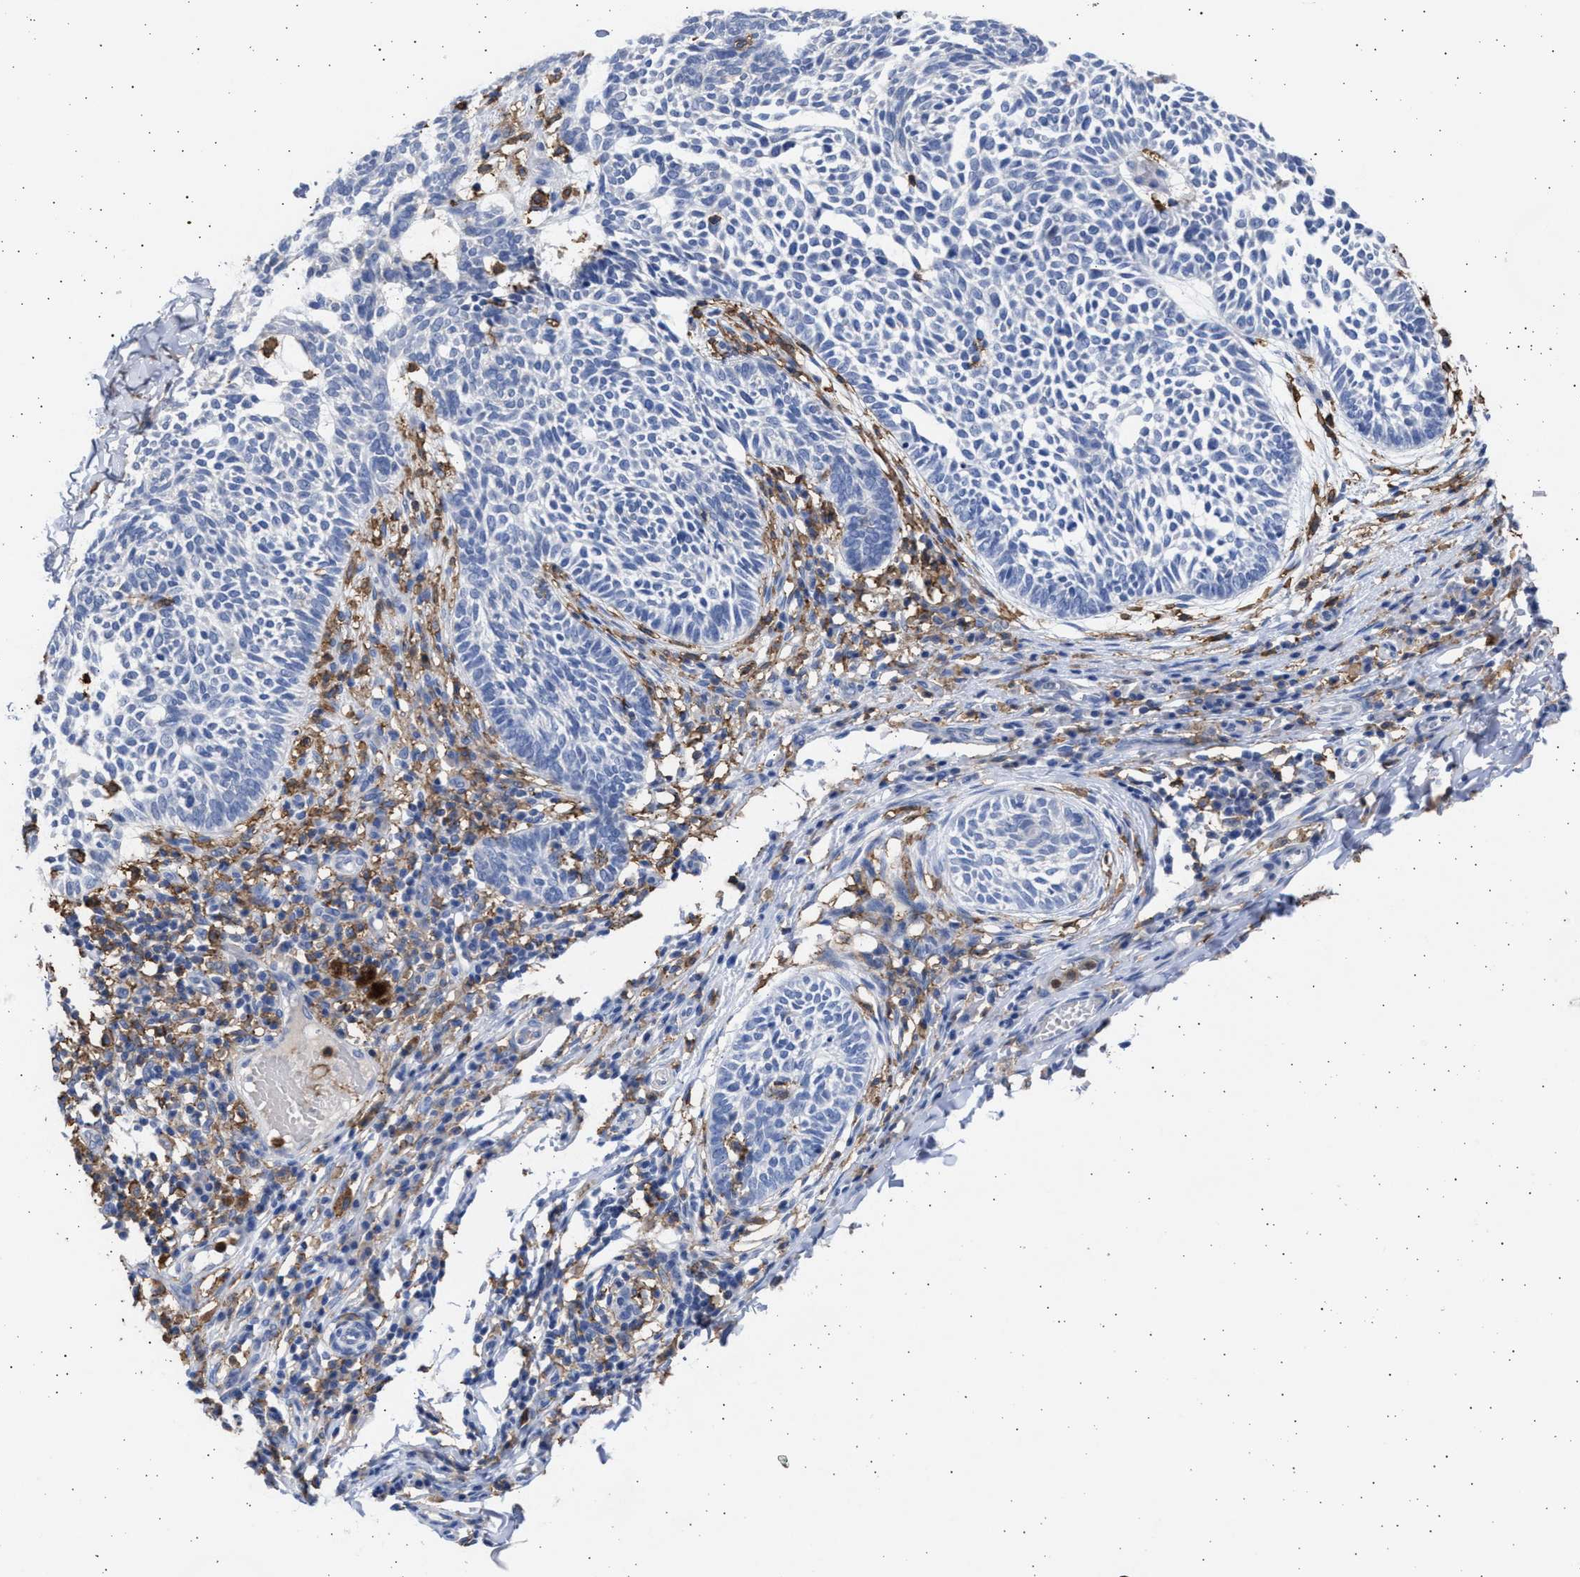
{"staining": {"intensity": "negative", "quantity": "none", "location": "none"}, "tissue": "skin cancer", "cell_type": "Tumor cells", "image_type": "cancer", "snomed": [{"axis": "morphology", "description": "Normal tissue, NOS"}, {"axis": "morphology", "description": "Basal cell carcinoma"}, {"axis": "topography", "description": "Skin"}], "caption": "There is no significant expression in tumor cells of skin cancer (basal cell carcinoma).", "gene": "FCER1A", "patient": {"sex": "male", "age": 87}}